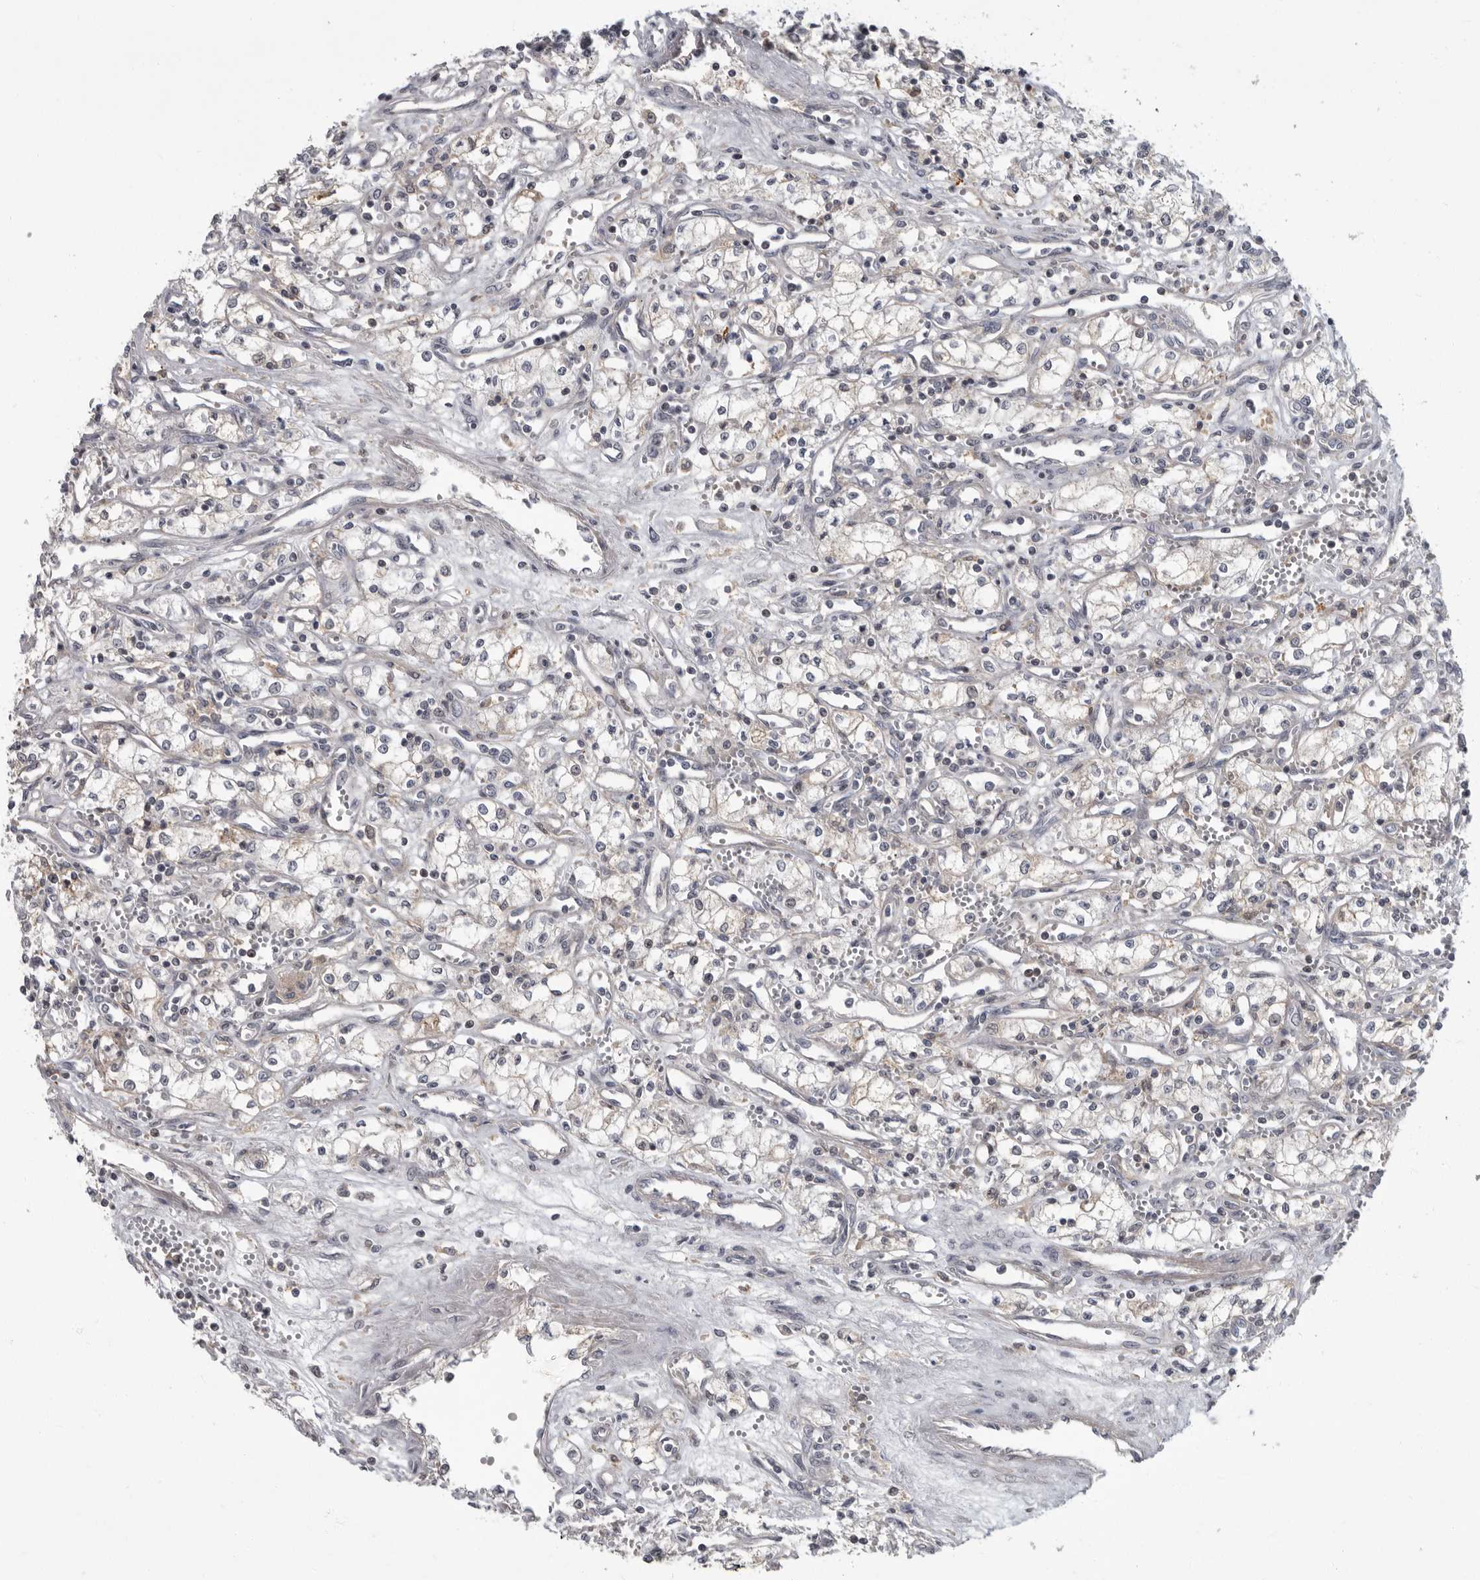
{"staining": {"intensity": "weak", "quantity": "<25%", "location": "cytoplasmic/membranous"}, "tissue": "renal cancer", "cell_type": "Tumor cells", "image_type": "cancer", "snomed": [{"axis": "morphology", "description": "Adenocarcinoma, NOS"}, {"axis": "topography", "description": "Kidney"}], "caption": "This is a micrograph of immunohistochemistry staining of renal adenocarcinoma, which shows no expression in tumor cells. The staining was performed using DAB (3,3'-diaminobenzidine) to visualize the protein expression in brown, while the nuclei were stained in blue with hematoxylin (Magnification: 20x).", "gene": "PDE7A", "patient": {"sex": "male", "age": 59}}